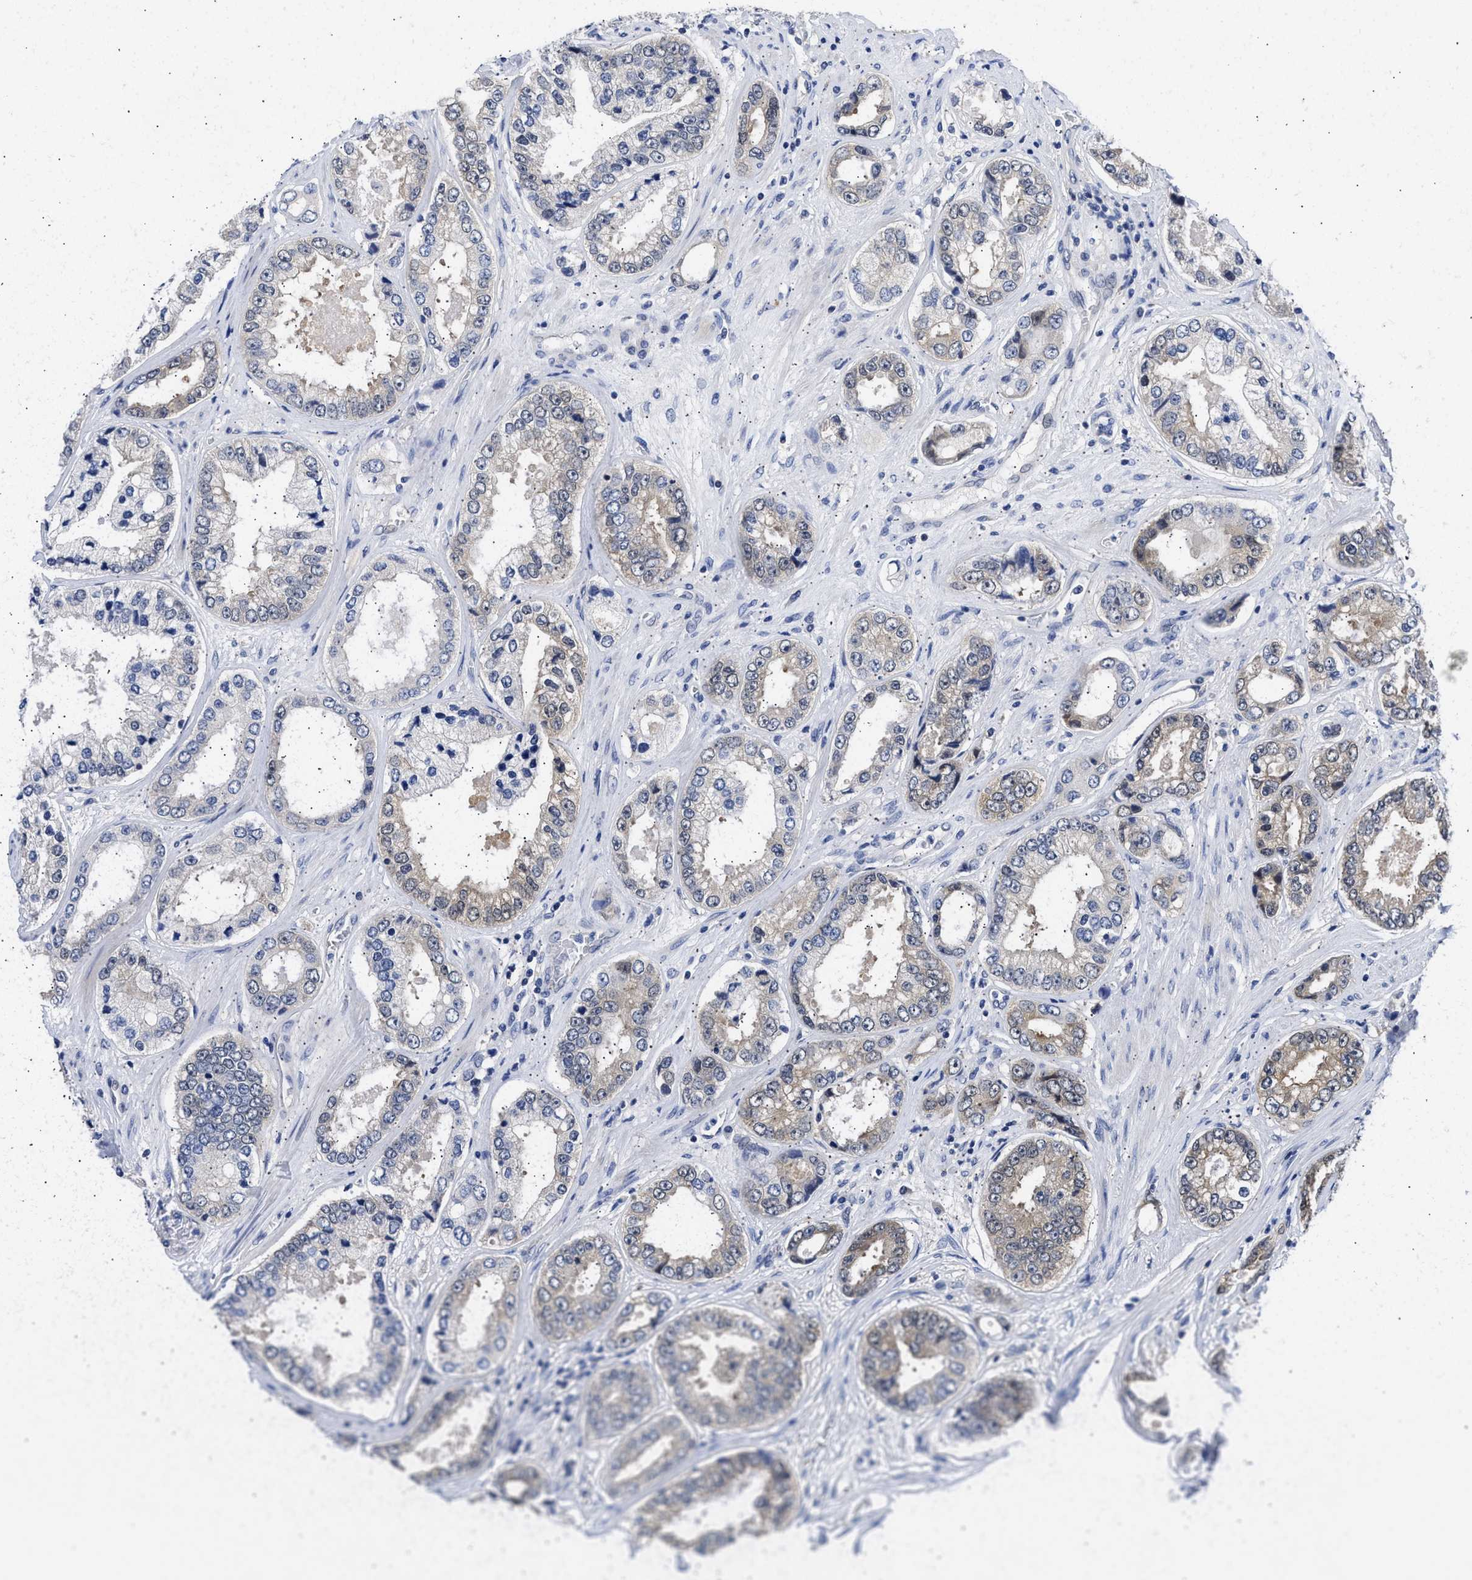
{"staining": {"intensity": "weak", "quantity": "25%-75%", "location": "cytoplasmic/membranous"}, "tissue": "prostate cancer", "cell_type": "Tumor cells", "image_type": "cancer", "snomed": [{"axis": "morphology", "description": "Adenocarcinoma, High grade"}, {"axis": "topography", "description": "Prostate"}], "caption": "This is an image of immunohistochemistry staining of prostate adenocarcinoma (high-grade), which shows weak expression in the cytoplasmic/membranous of tumor cells.", "gene": "XPO5", "patient": {"sex": "male", "age": 61}}